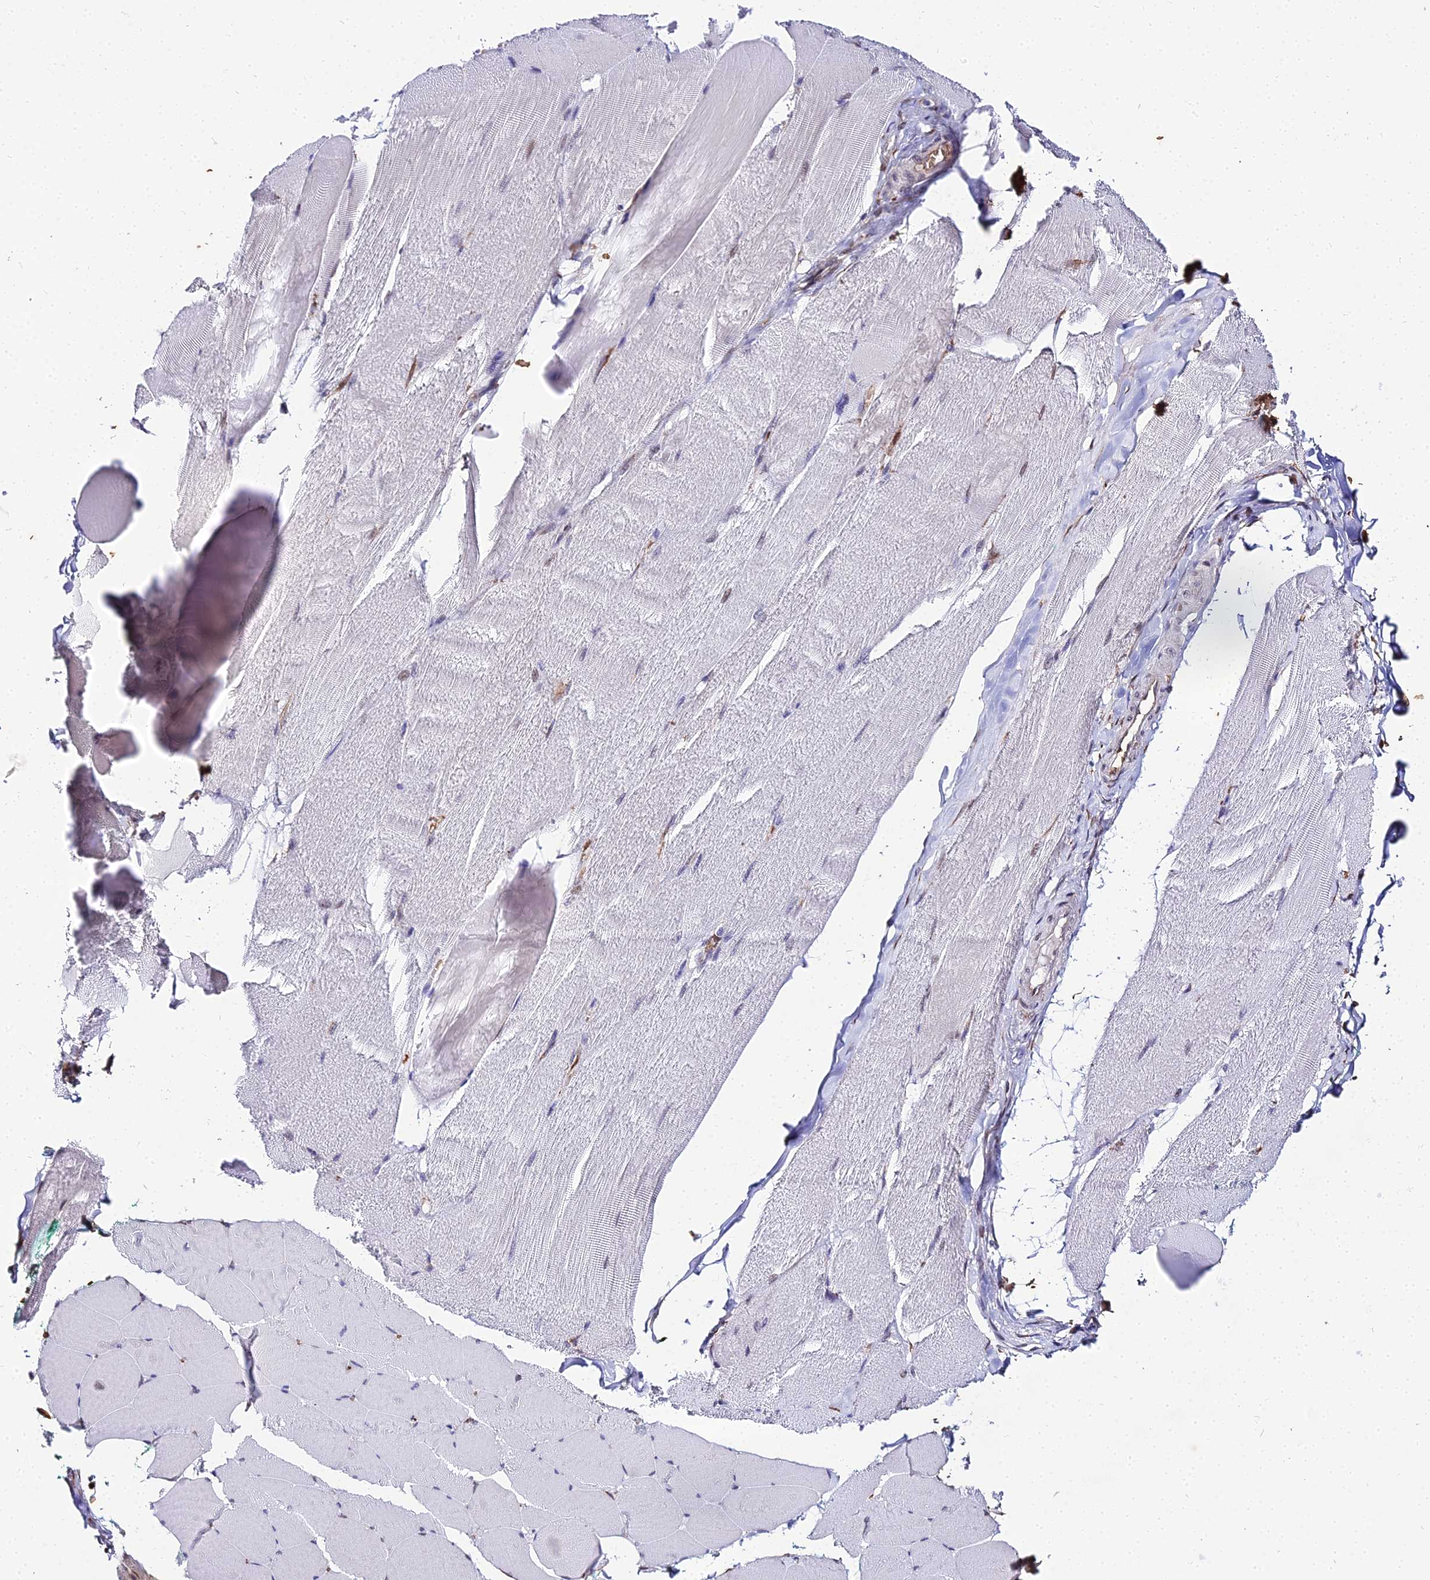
{"staining": {"intensity": "negative", "quantity": "none", "location": "none"}, "tissue": "skeletal muscle", "cell_type": "Myocytes", "image_type": "normal", "snomed": [{"axis": "morphology", "description": "Normal tissue, NOS"}, {"axis": "morphology", "description": "Squamous cell carcinoma, NOS"}, {"axis": "topography", "description": "Skeletal muscle"}], "caption": "Myocytes show no significant protein staining in unremarkable skeletal muscle. (Stains: DAB (3,3'-diaminobenzidine) immunohistochemistry with hematoxylin counter stain, Microscopy: brightfield microscopy at high magnification).", "gene": "BCL9", "patient": {"sex": "male", "age": 51}}